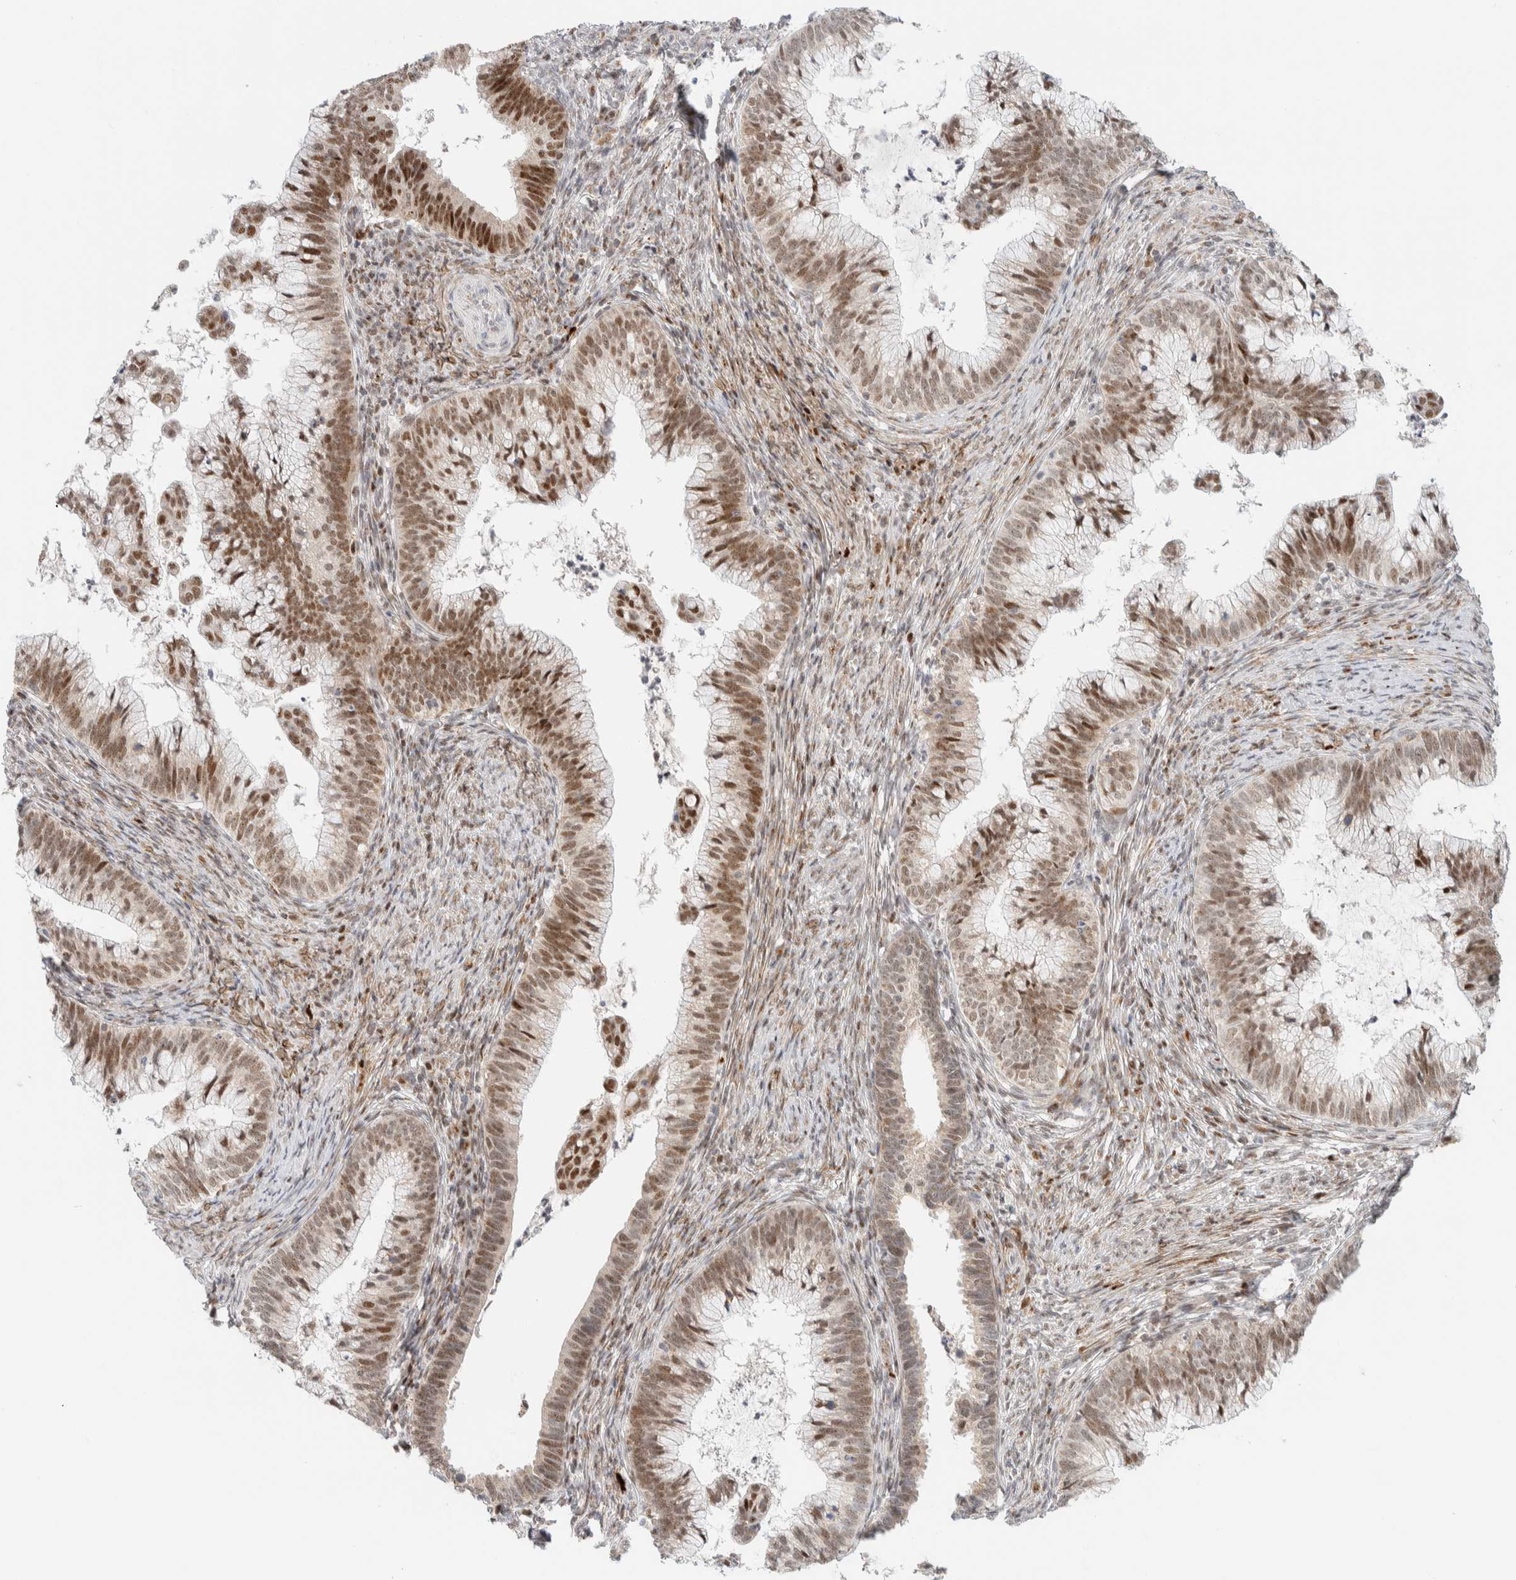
{"staining": {"intensity": "moderate", "quantity": ">75%", "location": "nuclear"}, "tissue": "cervical cancer", "cell_type": "Tumor cells", "image_type": "cancer", "snomed": [{"axis": "morphology", "description": "Adenocarcinoma, NOS"}, {"axis": "topography", "description": "Cervix"}], "caption": "Protein expression by IHC demonstrates moderate nuclear positivity in approximately >75% of tumor cells in cervical cancer (adenocarcinoma).", "gene": "TSPAN32", "patient": {"sex": "female", "age": 36}}